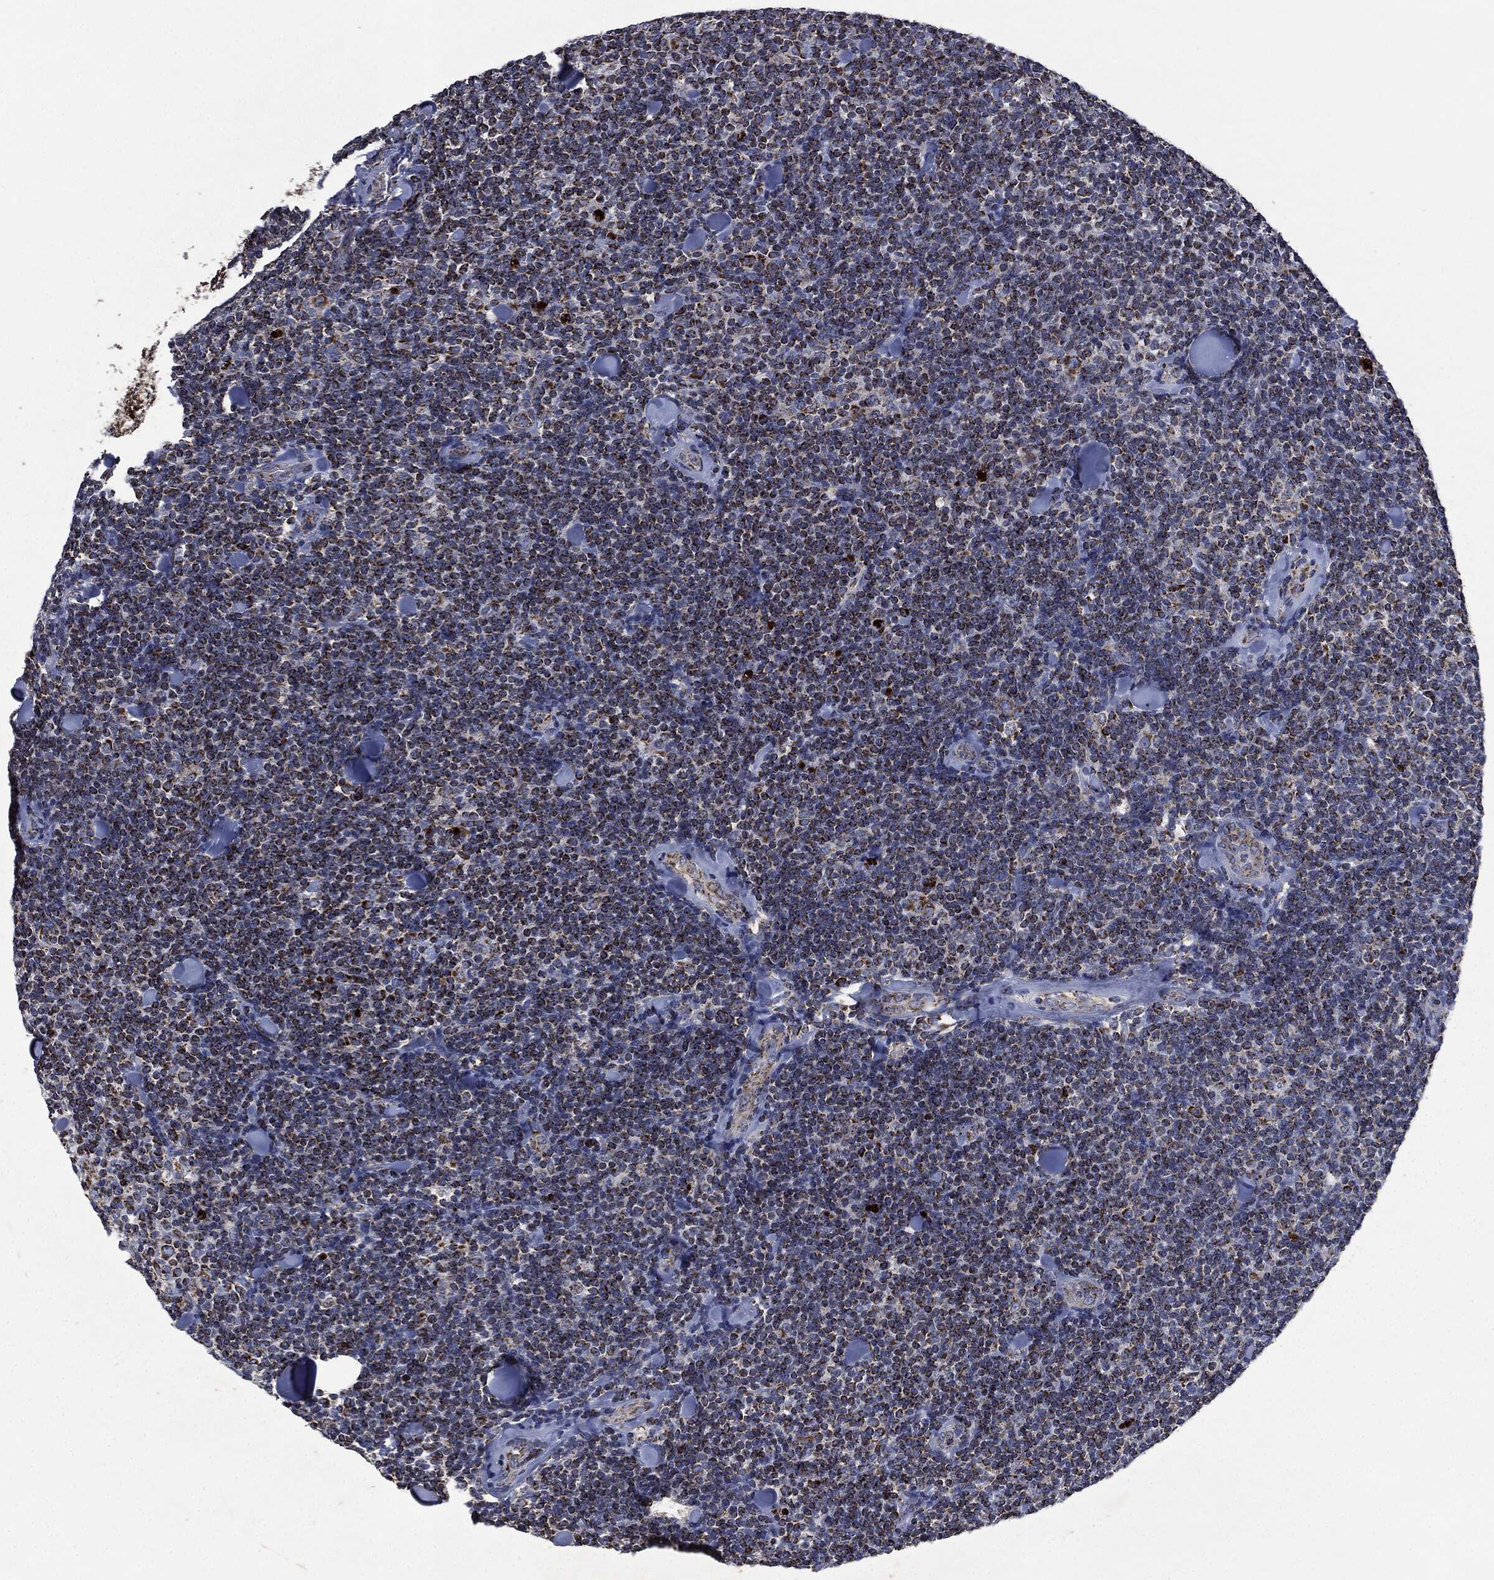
{"staining": {"intensity": "moderate", "quantity": "25%-75%", "location": "cytoplasmic/membranous"}, "tissue": "lymphoma", "cell_type": "Tumor cells", "image_type": "cancer", "snomed": [{"axis": "morphology", "description": "Malignant lymphoma, non-Hodgkin's type, Low grade"}, {"axis": "topography", "description": "Lymph node"}], "caption": "This is an image of immunohistochemistry (IHC) staining of lymphoma, which shows moderate expression in the cytoplasmic/membranous of tumor cells.", "gene": "RYK", "patient": {"sex": "female", "age": 56}}